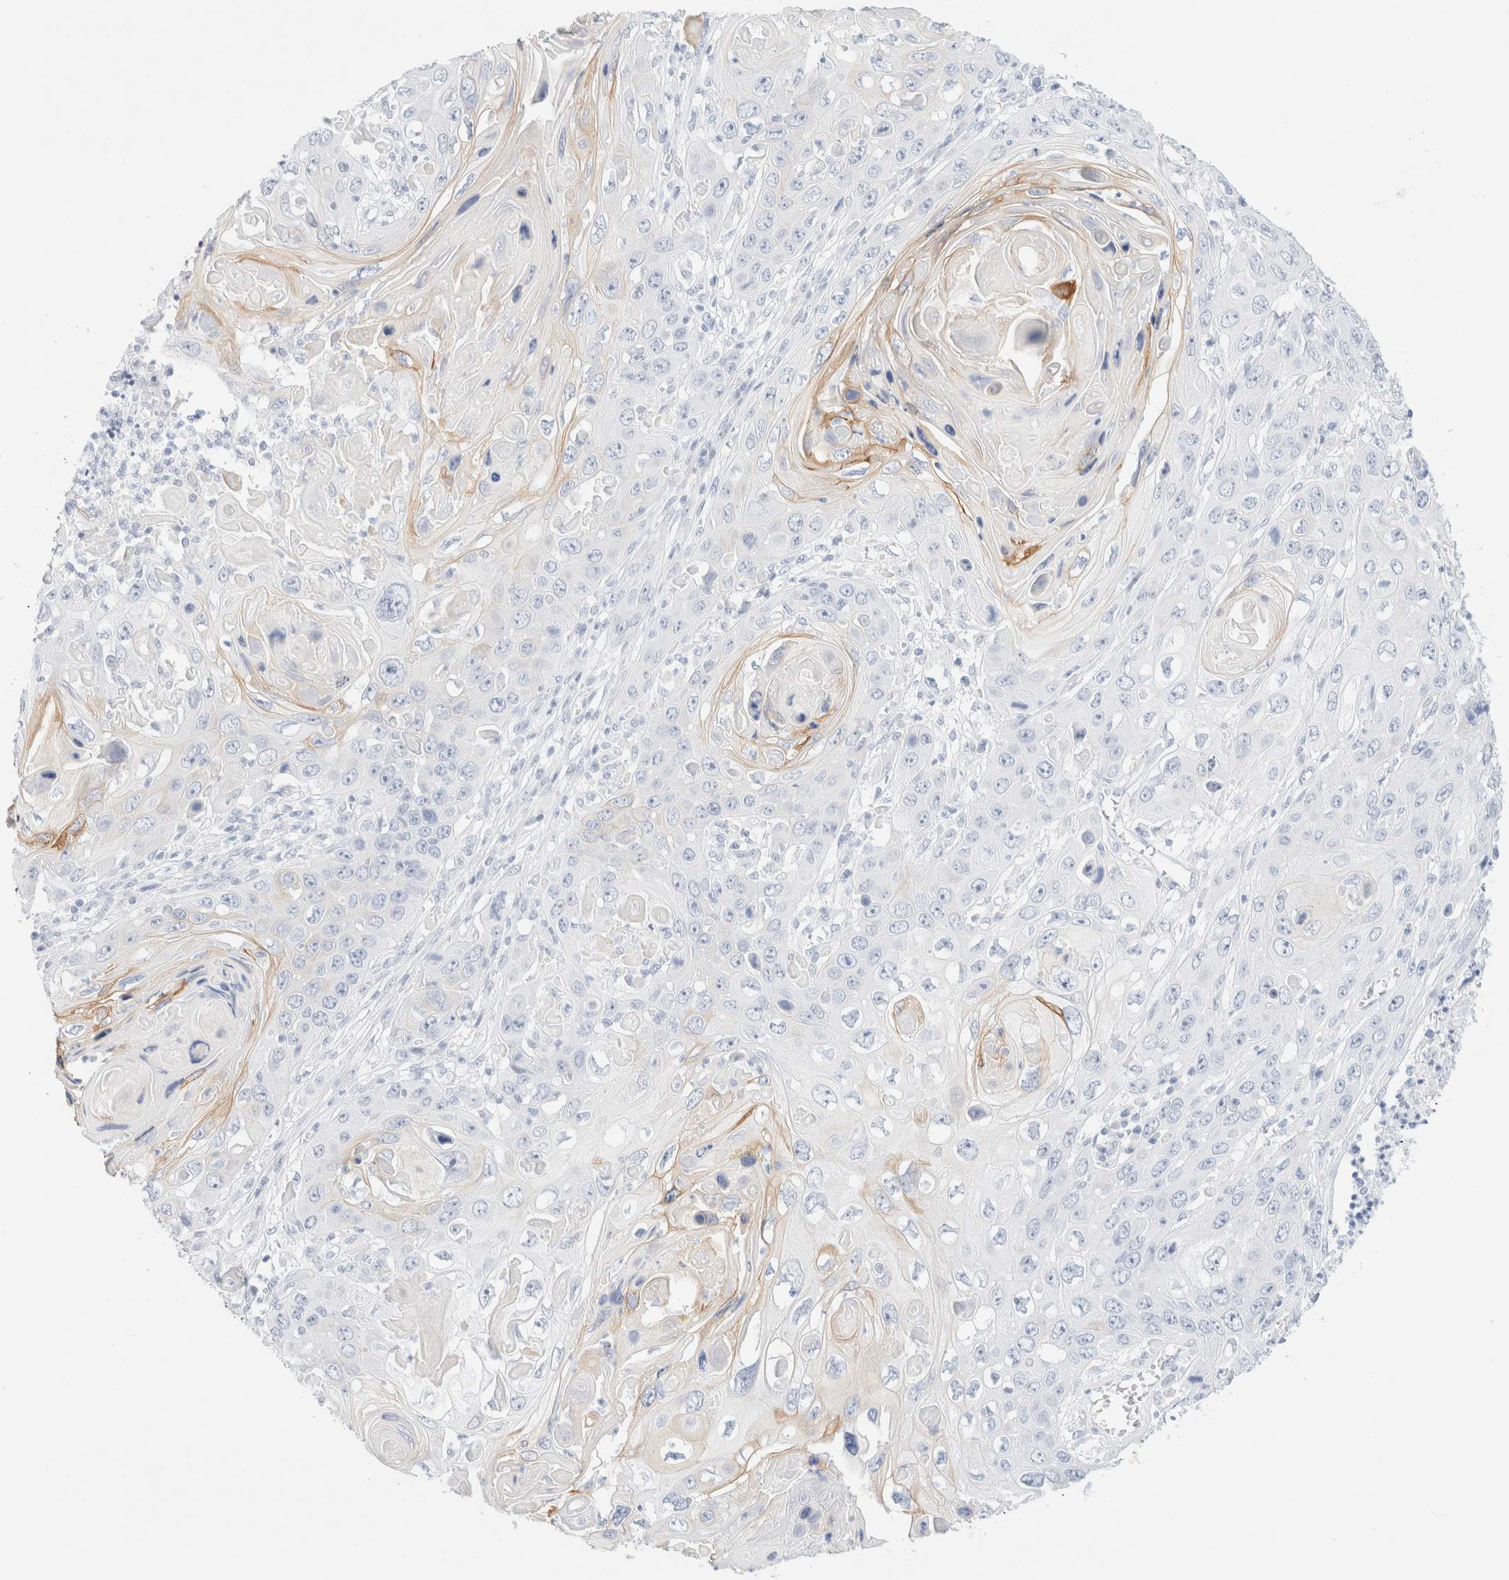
{"staining": {"intensity": "negative", "quantity": "none", "location": "none"}, "tissue": "skin cancer", "cell_type": "Tumor cells", "image_type": "cancer", "snomed": [{"axis": "morphology", "description": "Squamous cell carcinoma, NOS"}, {"axis": "topography", "description": "Skin"}], "caption": "Immunohistochemistry histopathology image of skin squamous cell carcinoma stained for a protein (brown), which reveals no positivity in tumor cells. The staining is performed using DAB (3,3'-diaminobenzidine) brown chromogen with nuclei counter-stained in using hematoxylin.", "gene": "KRT15", "patient": {"sex": "male", "age": 55}}